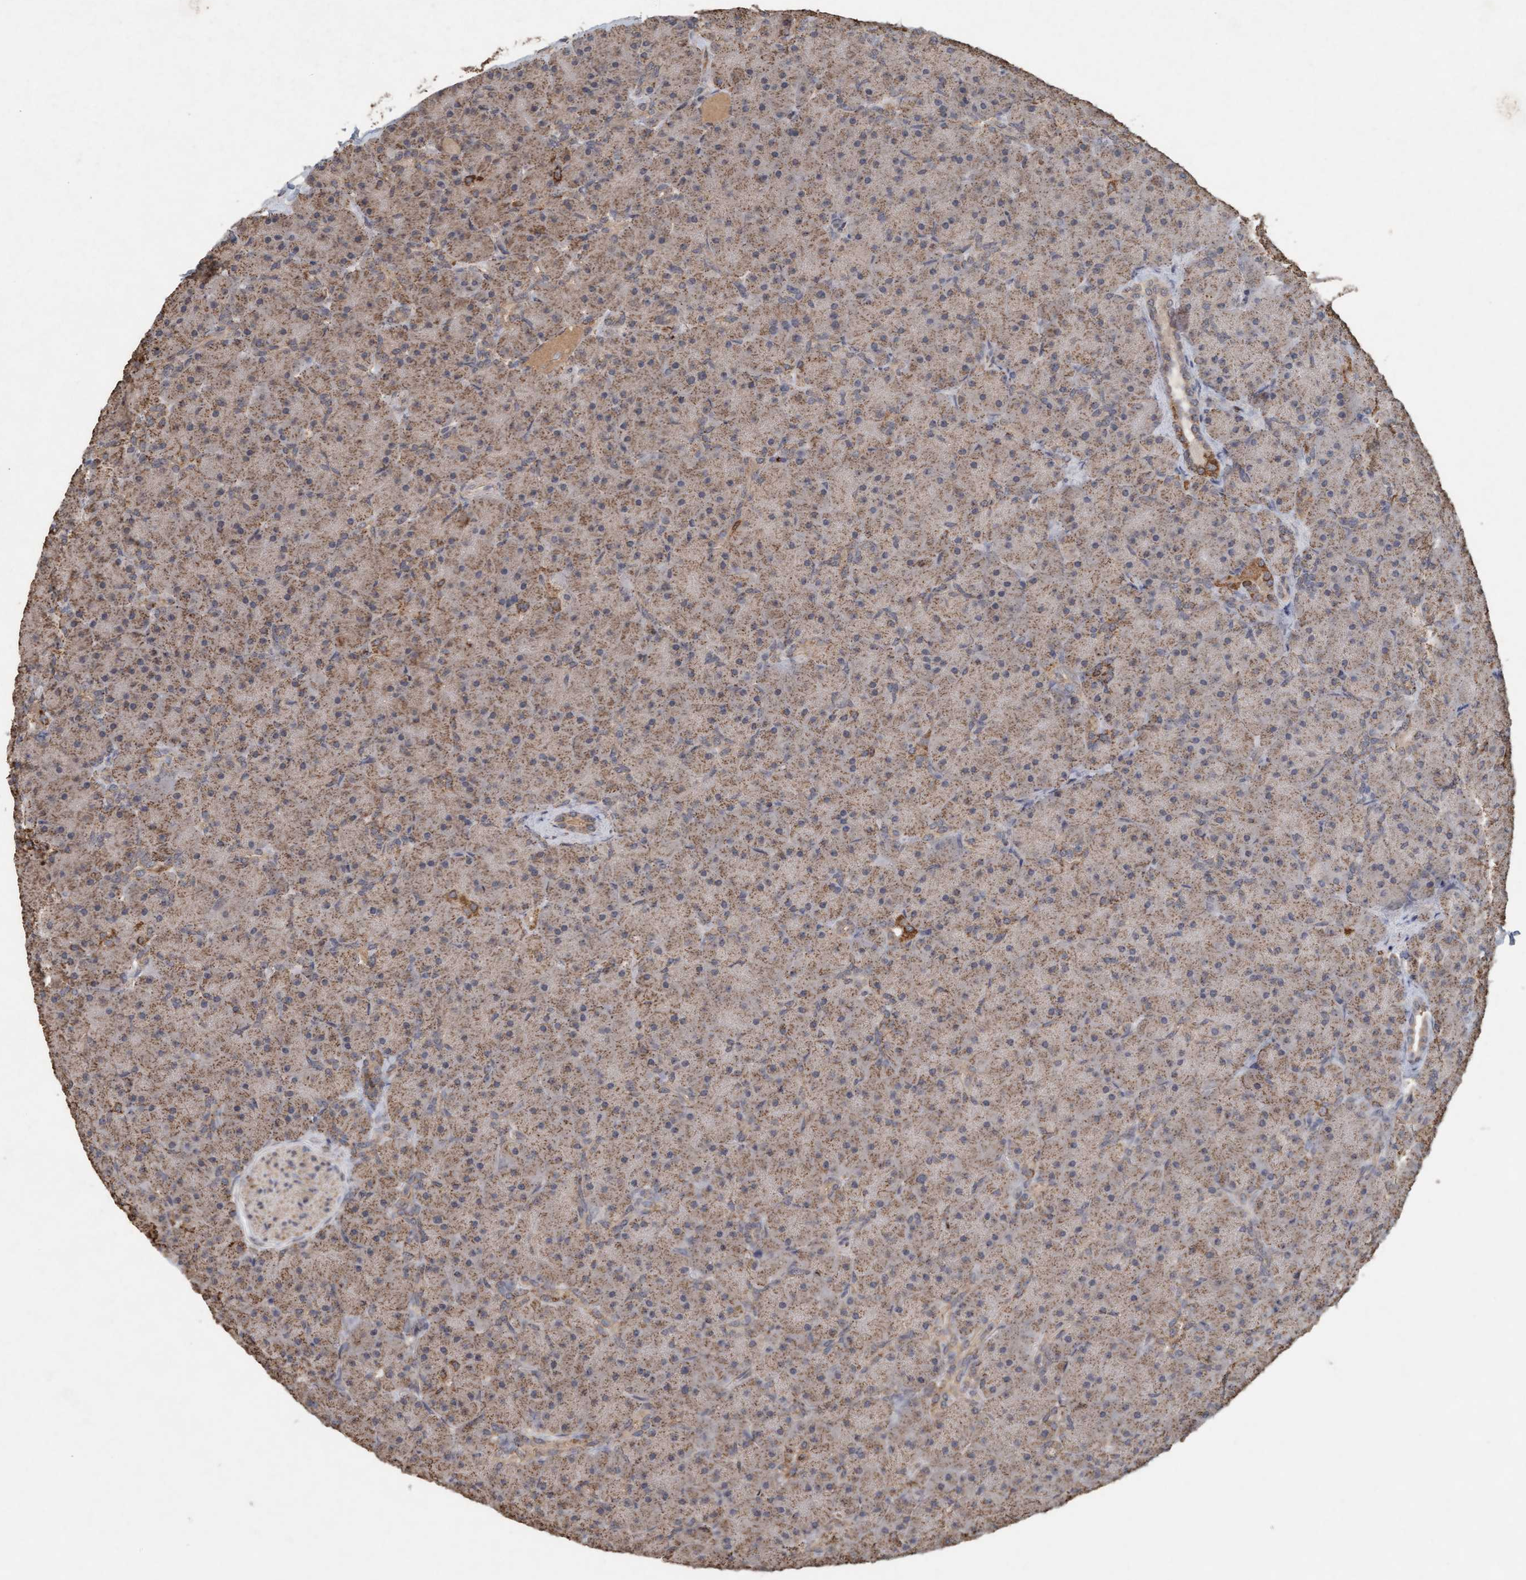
{"staining": {"intensity": "weak", "quantity": ">75%", "location": "cytoplasmic/membranous"}, "tissue": "pancreas", "cell_type": "Exocrine glandular cells", "image_type": "normal", "snomed": [{"axis": "morphology", "description": "Normal tissue, NOS"}, {"axis": "topography", "description": "Pancreas"}], "caption": "A photomicrograph of human pancreas stained for a protein exhibits weak cytoplasmic/membranous brown staining in exocrine glandular cells.", "gene": "VSIG8", "patient": {"sex": "male", "age": 66}}